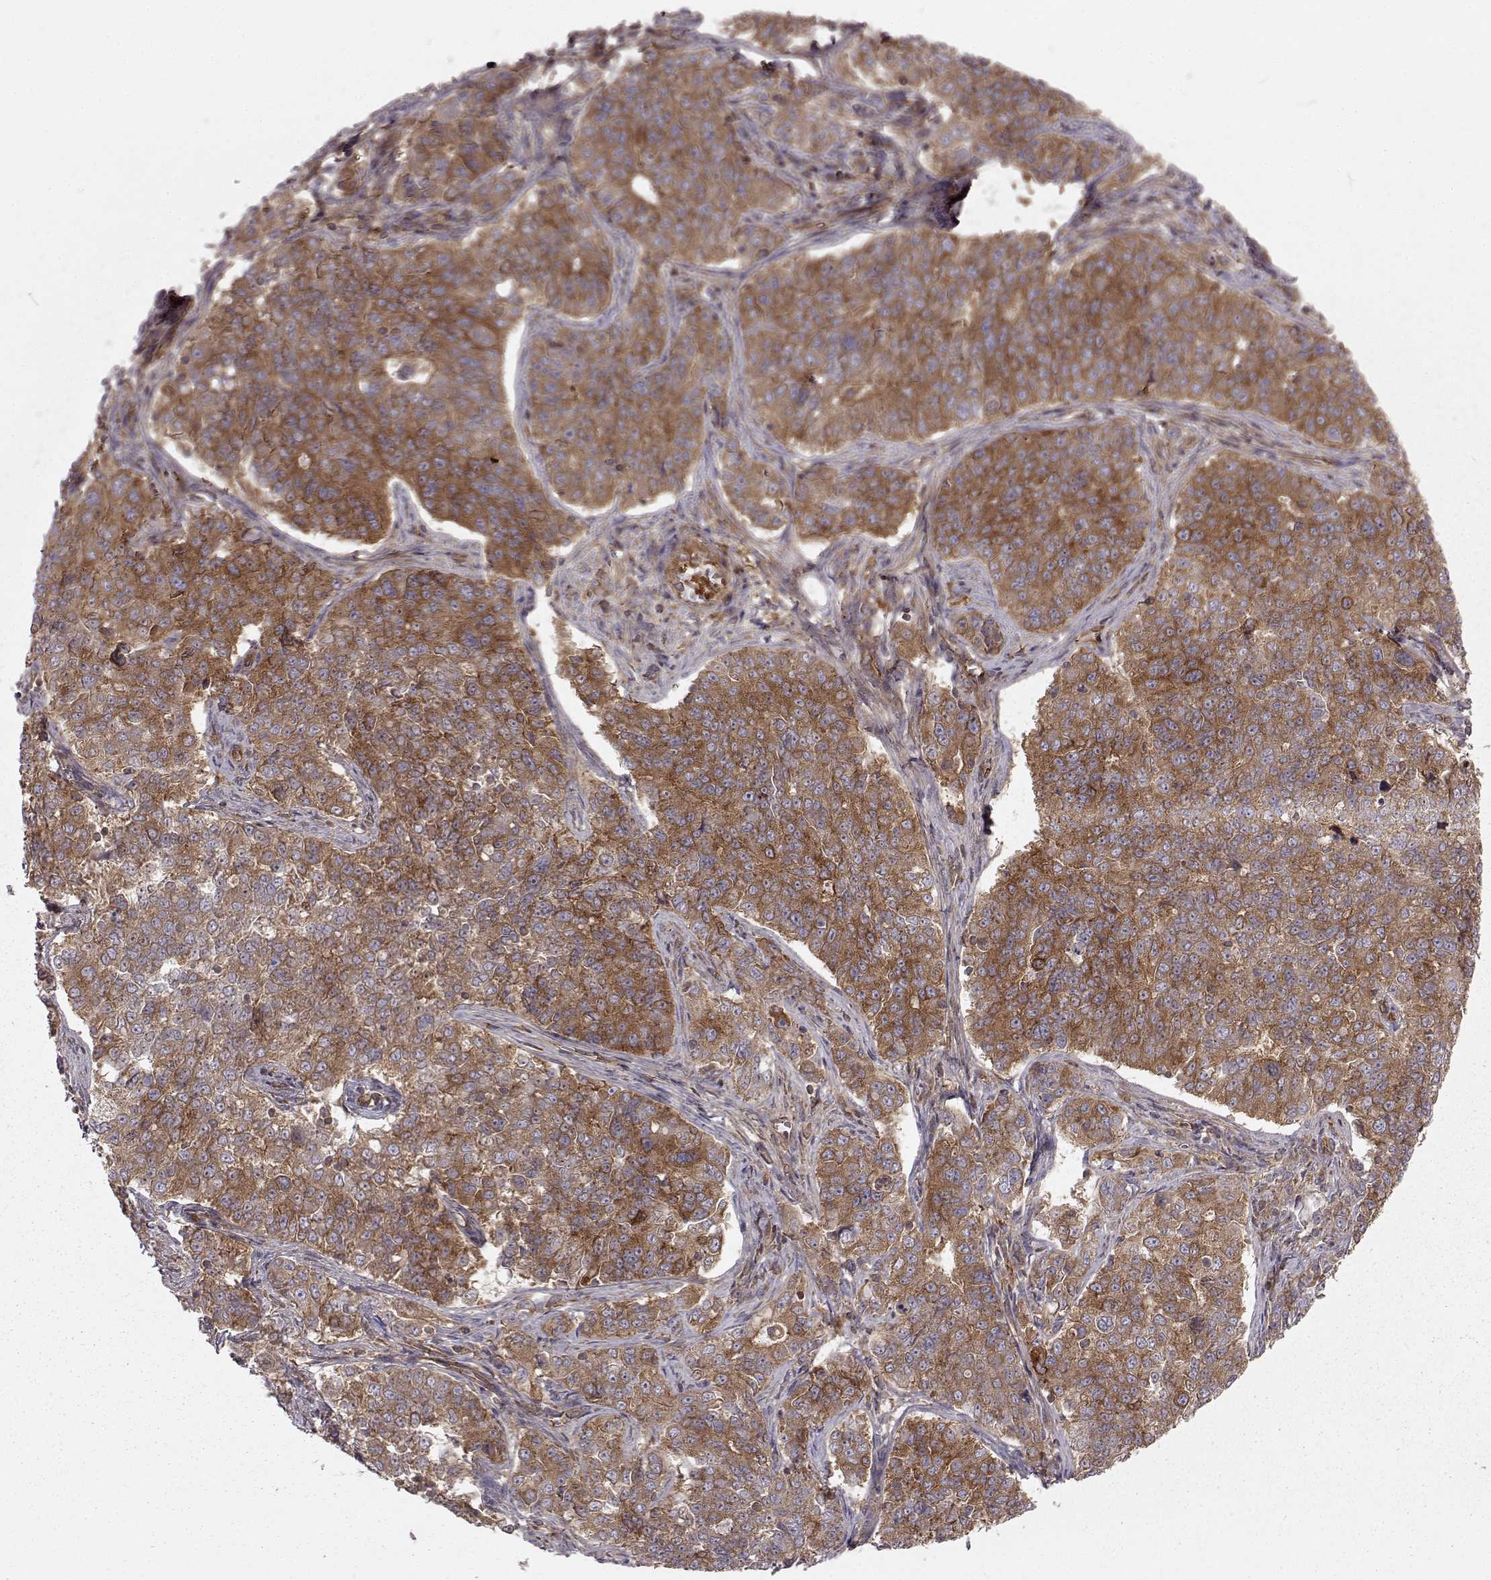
{"staining": {"intensity": "strong", "quantity": "25%-75%", "location": "cytoplasmic/membranous"}, "tissue": "endometrial cancer", "cell_type": "Tumor cells", "image_type": "cancer", "snomed": [{"axis": "morphology", "description": "Adenocarcinoma, NOS"}, {"axis": "topography", "description": "Endometrium"}], "caption": "Adenocarcinoma (endometrial) stained with immunohistochemistry displays strong cytoplasmic/membranous staining in approximately 25%-75% of tumor cells.", "gene": "RABGAP1", "patient": {"sex": "female", "age": 43}}